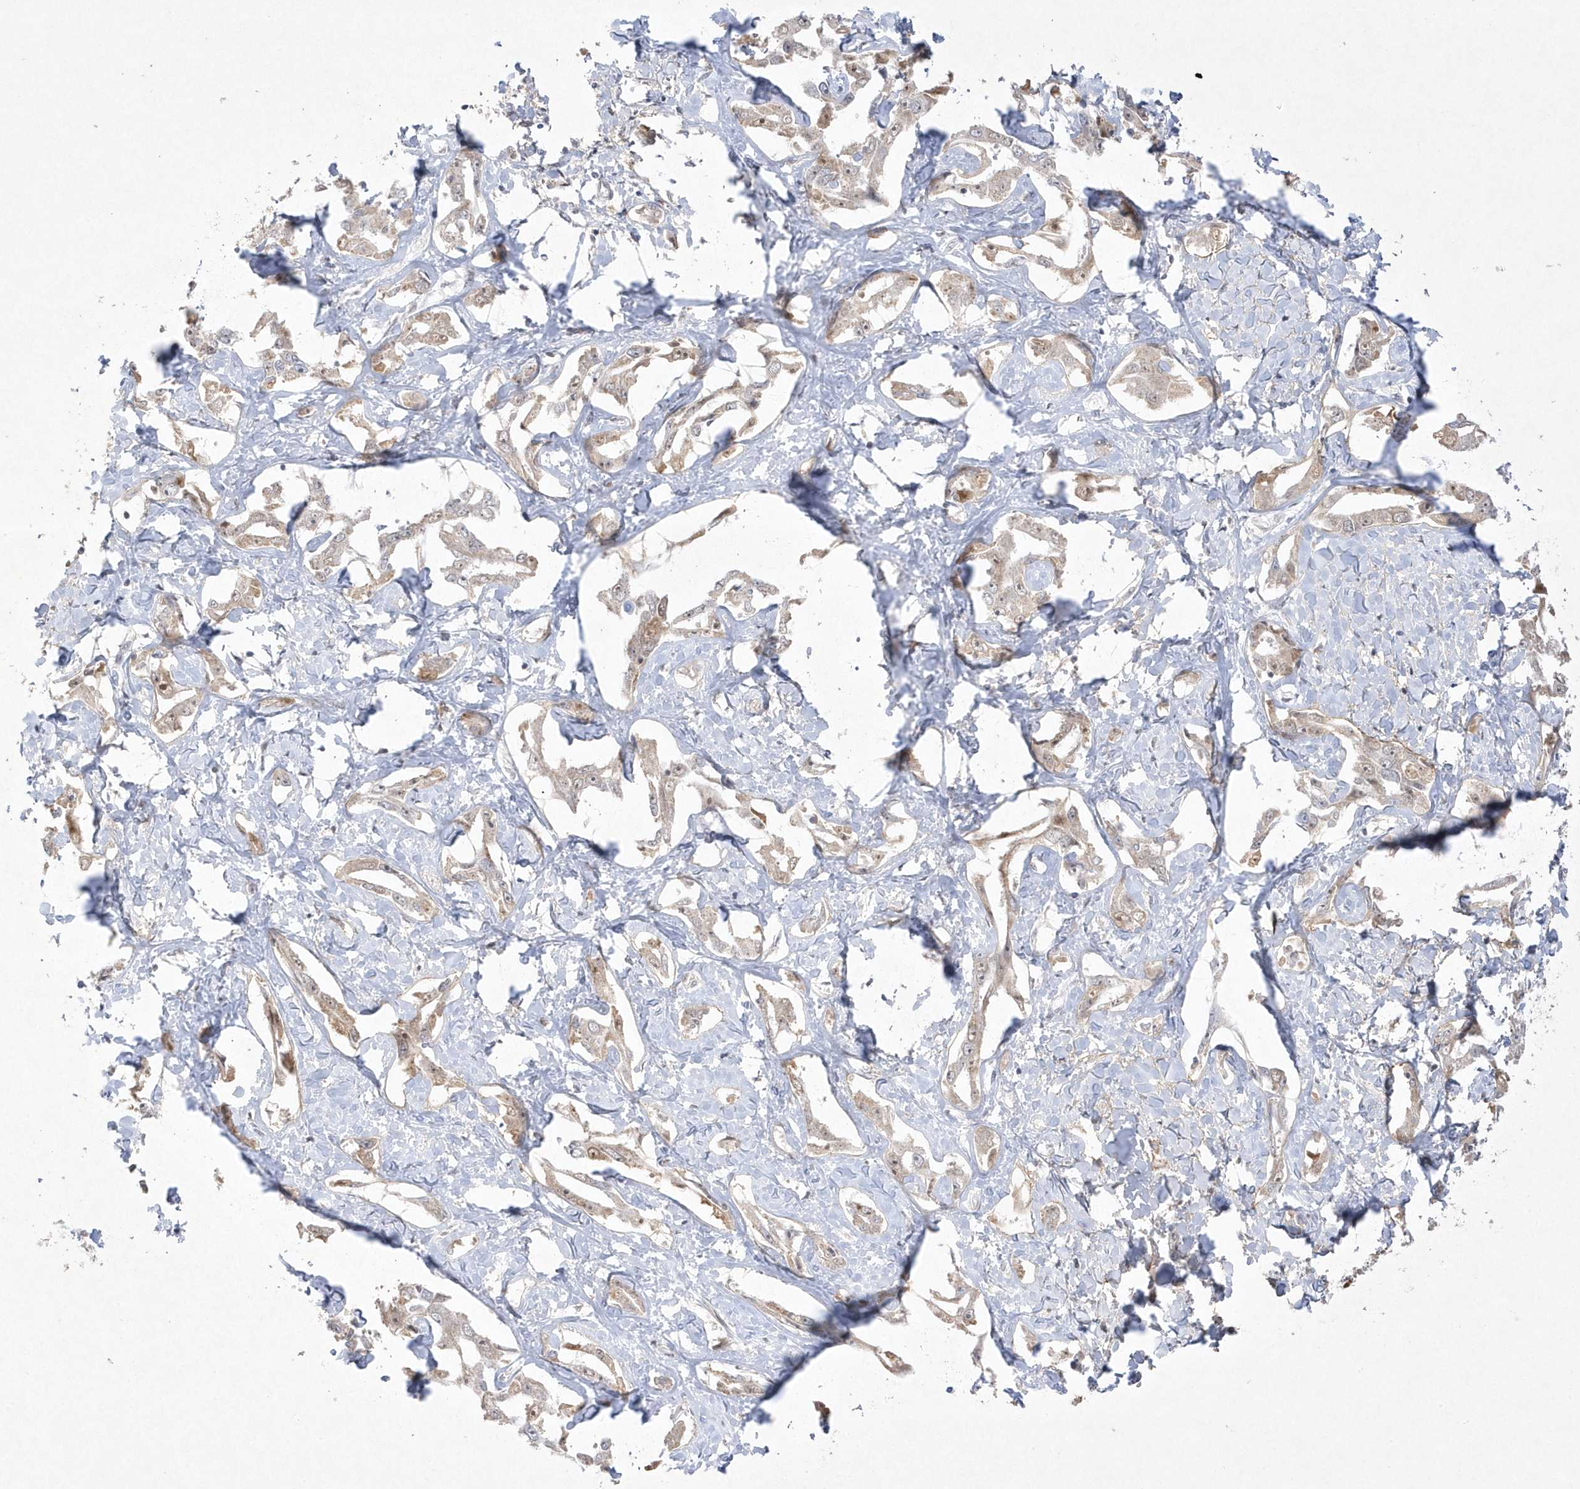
{"staining": {"intensity": "moderate", "quantity": "<25%", "location": "cytoplasmic/membranous,nuclear"}, "tissue": "liver cancer", "cell_type": "Tumor cells", "image_type": "cancer", "snomed": [{"axis": "morphology", "description": "Cholangiocarcinoma"}, {"axis": "topography", "description": "Liver"}], "caption": "High-power microscopy captured an immunohistochemistry image of cholangiocarcinoma (liver), revealing moderate cytoplasmic/membranous and nuclear expression in approximately <25% of tumor cells.", "gene": "CPSF3", "patient": {"sex": "male", "age": 59}}